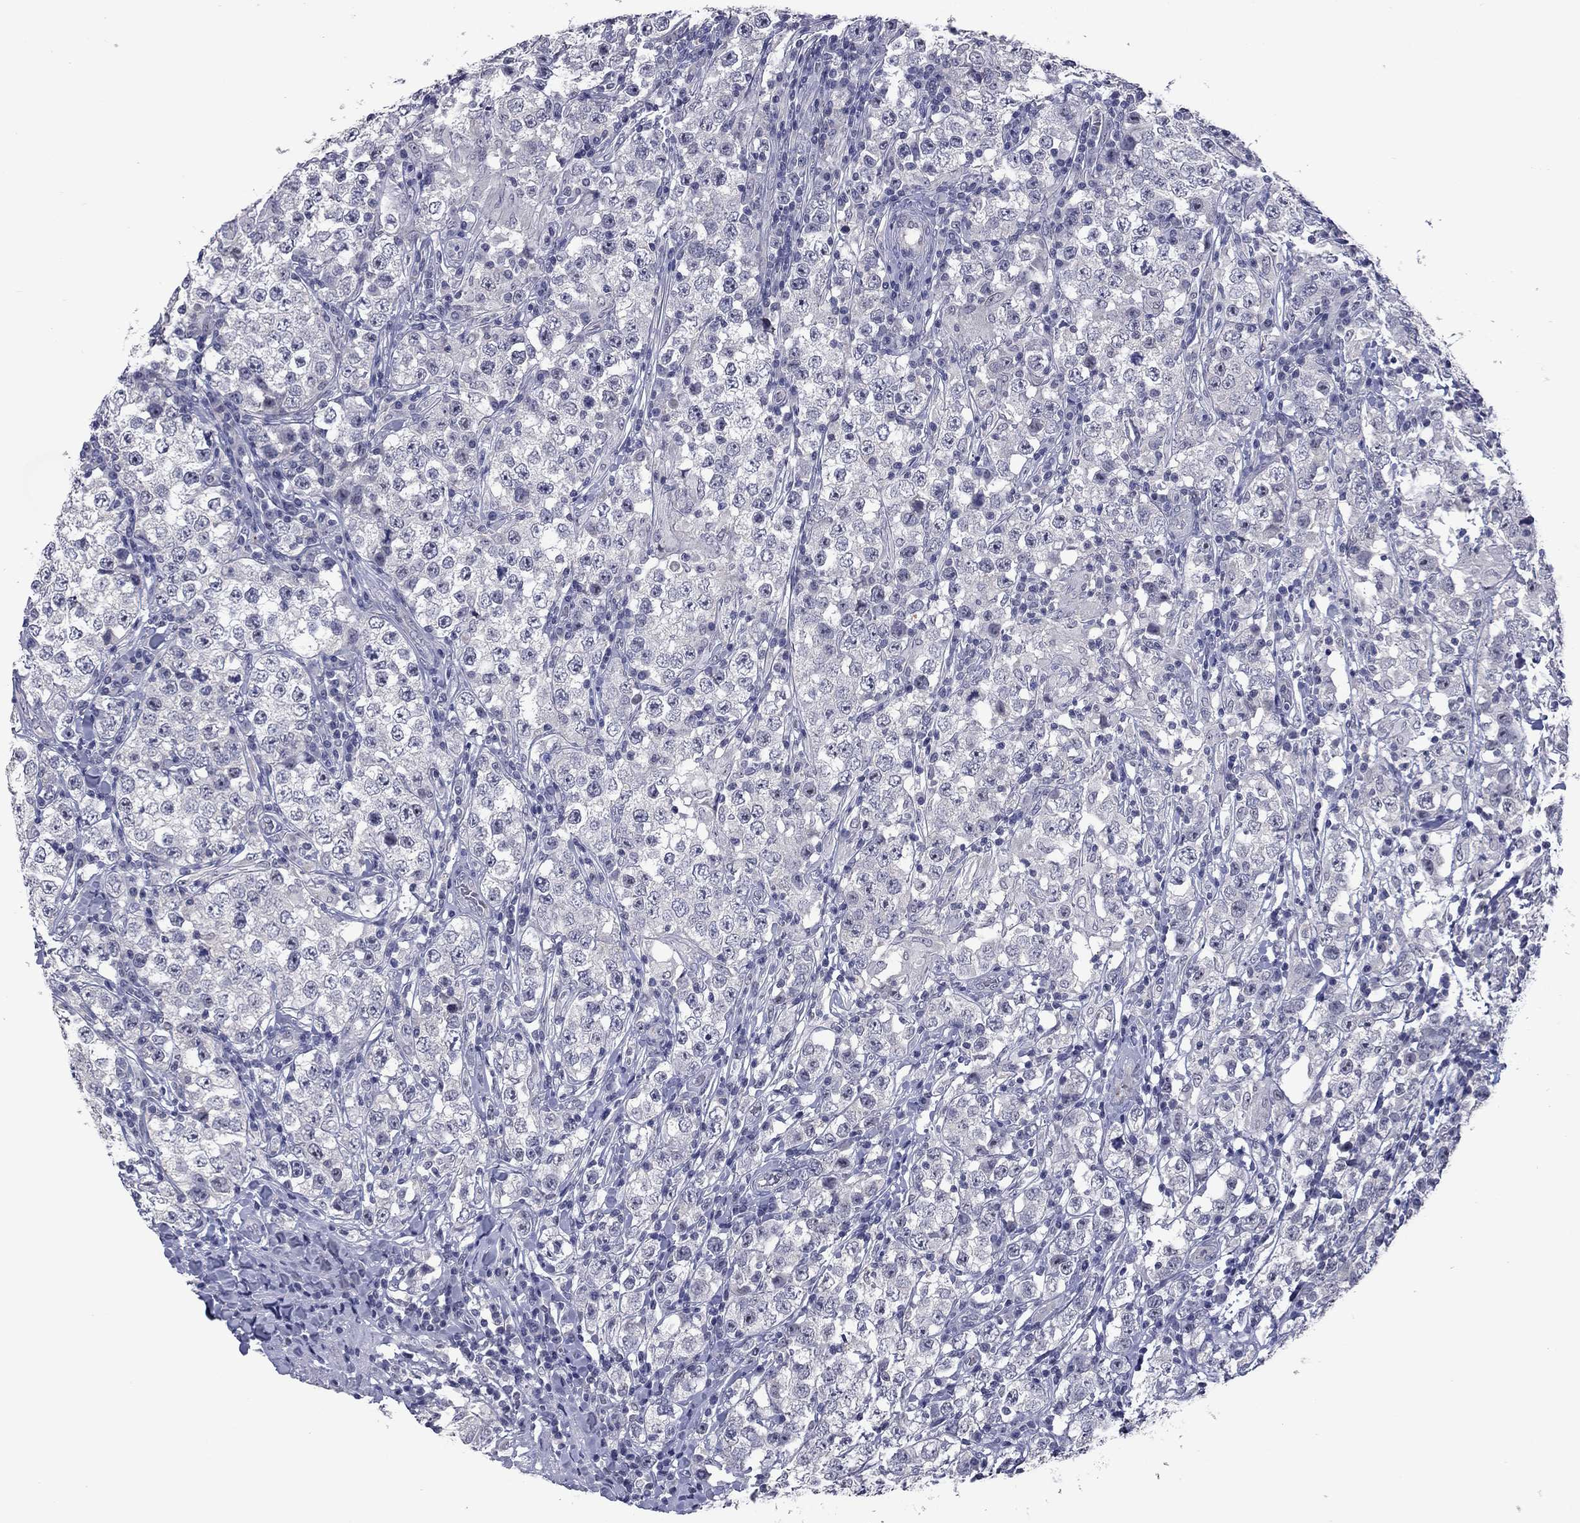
{"staining": {"intensity": "negative", "quantity": "none", "location": "none"}, "tissue": "testis cancer", "cell_type": "Tumor cells", "image_type": "cancer", "snomed": [{"axis": "morphology", "description": "Seminoma, NOS"}, {"axis": "morphology", "description": "Carcinoma, Embryonal, NOS"}, {"axis": "topography", "description": "Testis"}], "caption": "A micrograph of human testis cancer is negative for staining in tumor cells.", "gene": "SHOC2", "patient": {"sex": "male", "age": 41}}